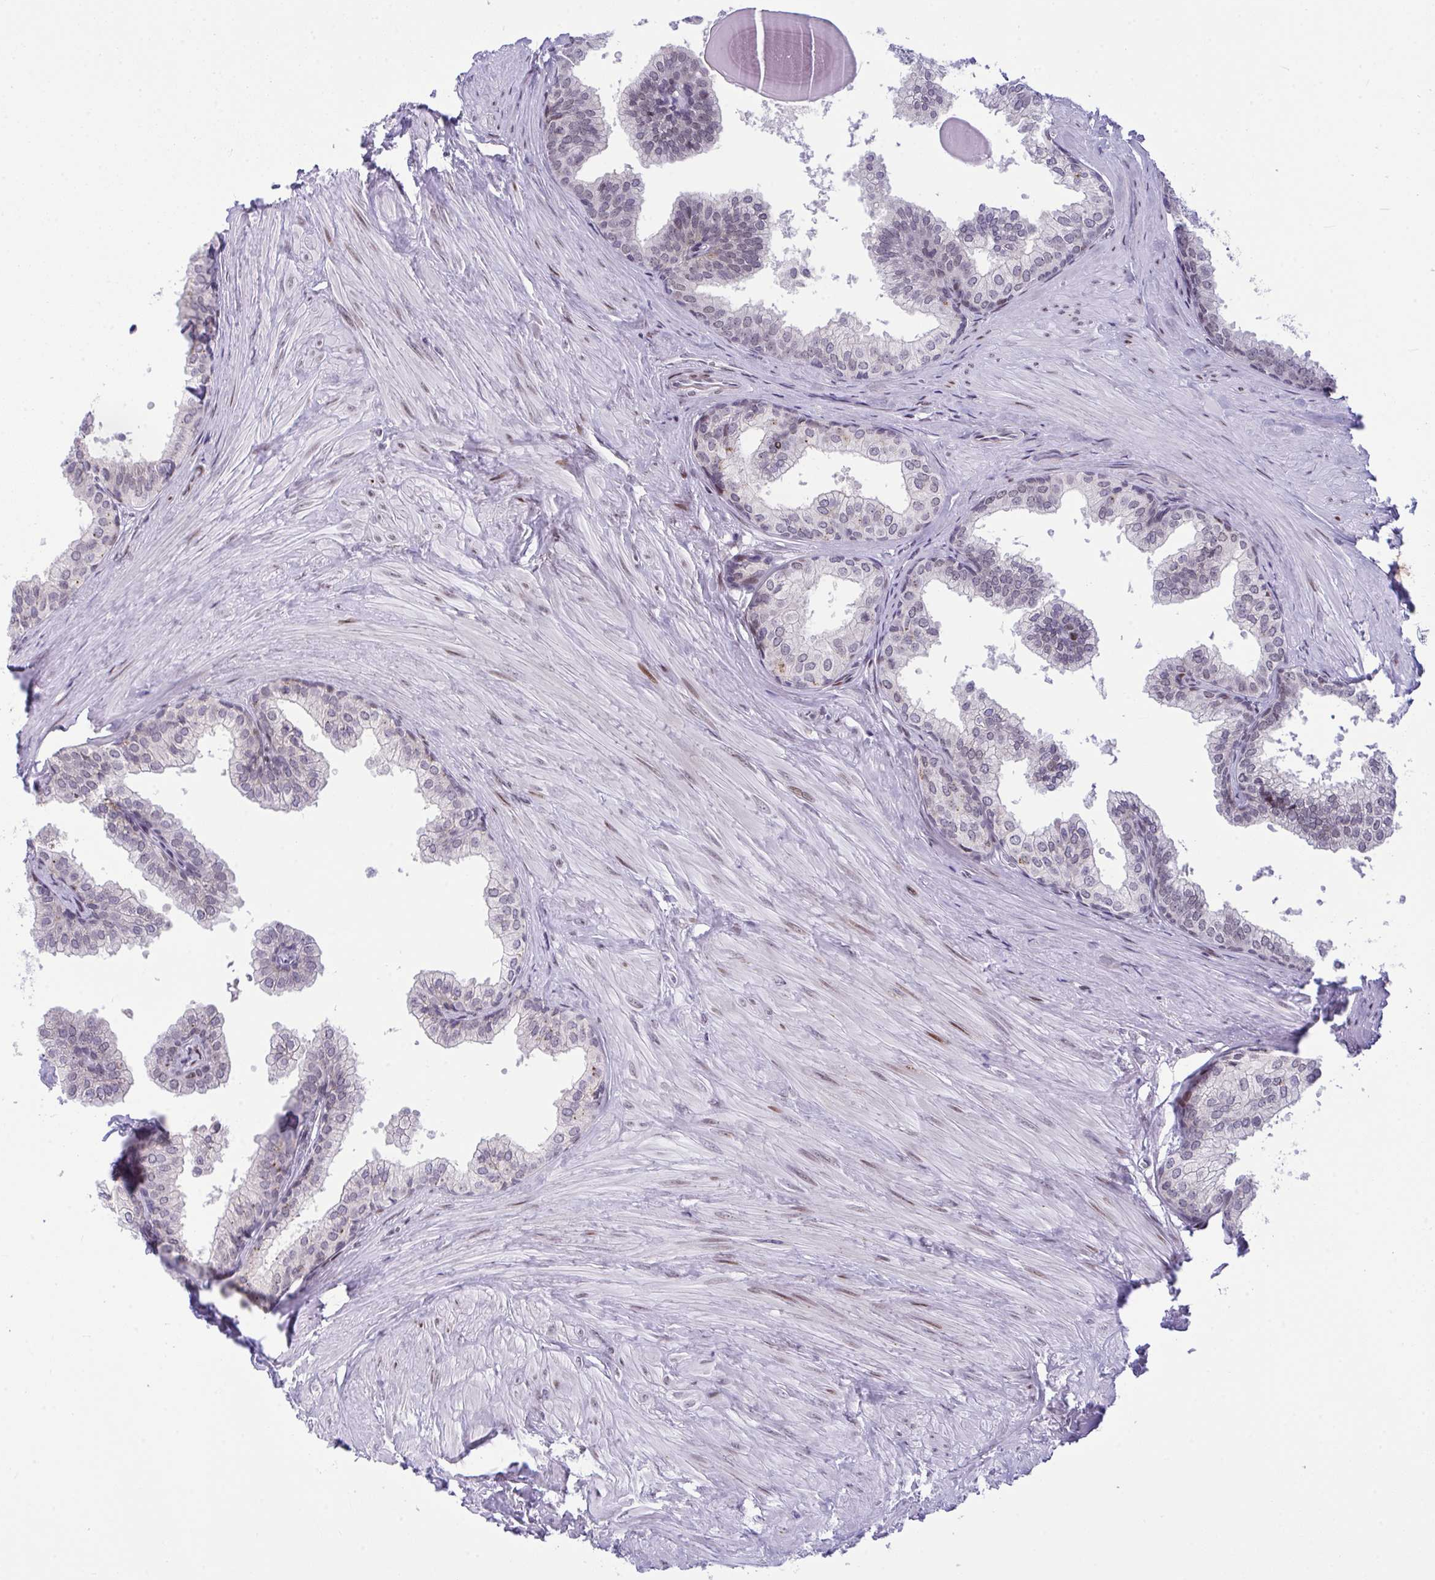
{"staining": {"intensity": "negative", "quantity": "none", "location": "none"}, "tissue": "prostate", "cell_type": "Glandular cells", "image_type": "normal", "snomed": [{"axis": "morphology", "description": "Normal tissue, NOS"}, {"axis": "topography", "description": "Prostate"}, {"axis": "topography", "description": "Peripheral nerve tissue"}], "caption": "This photomicrograph is of unremarkable prostate stained with IHC to label a protein in brown with the nuclei are counter-stained blue. There is no expression in glandular cells. The staining is performed using DAB brown chromogen with nuclei counter-stained in using hematoxylin.", "gene": "ZFHX3", "patient": {"sex": "male", "age": 55}}